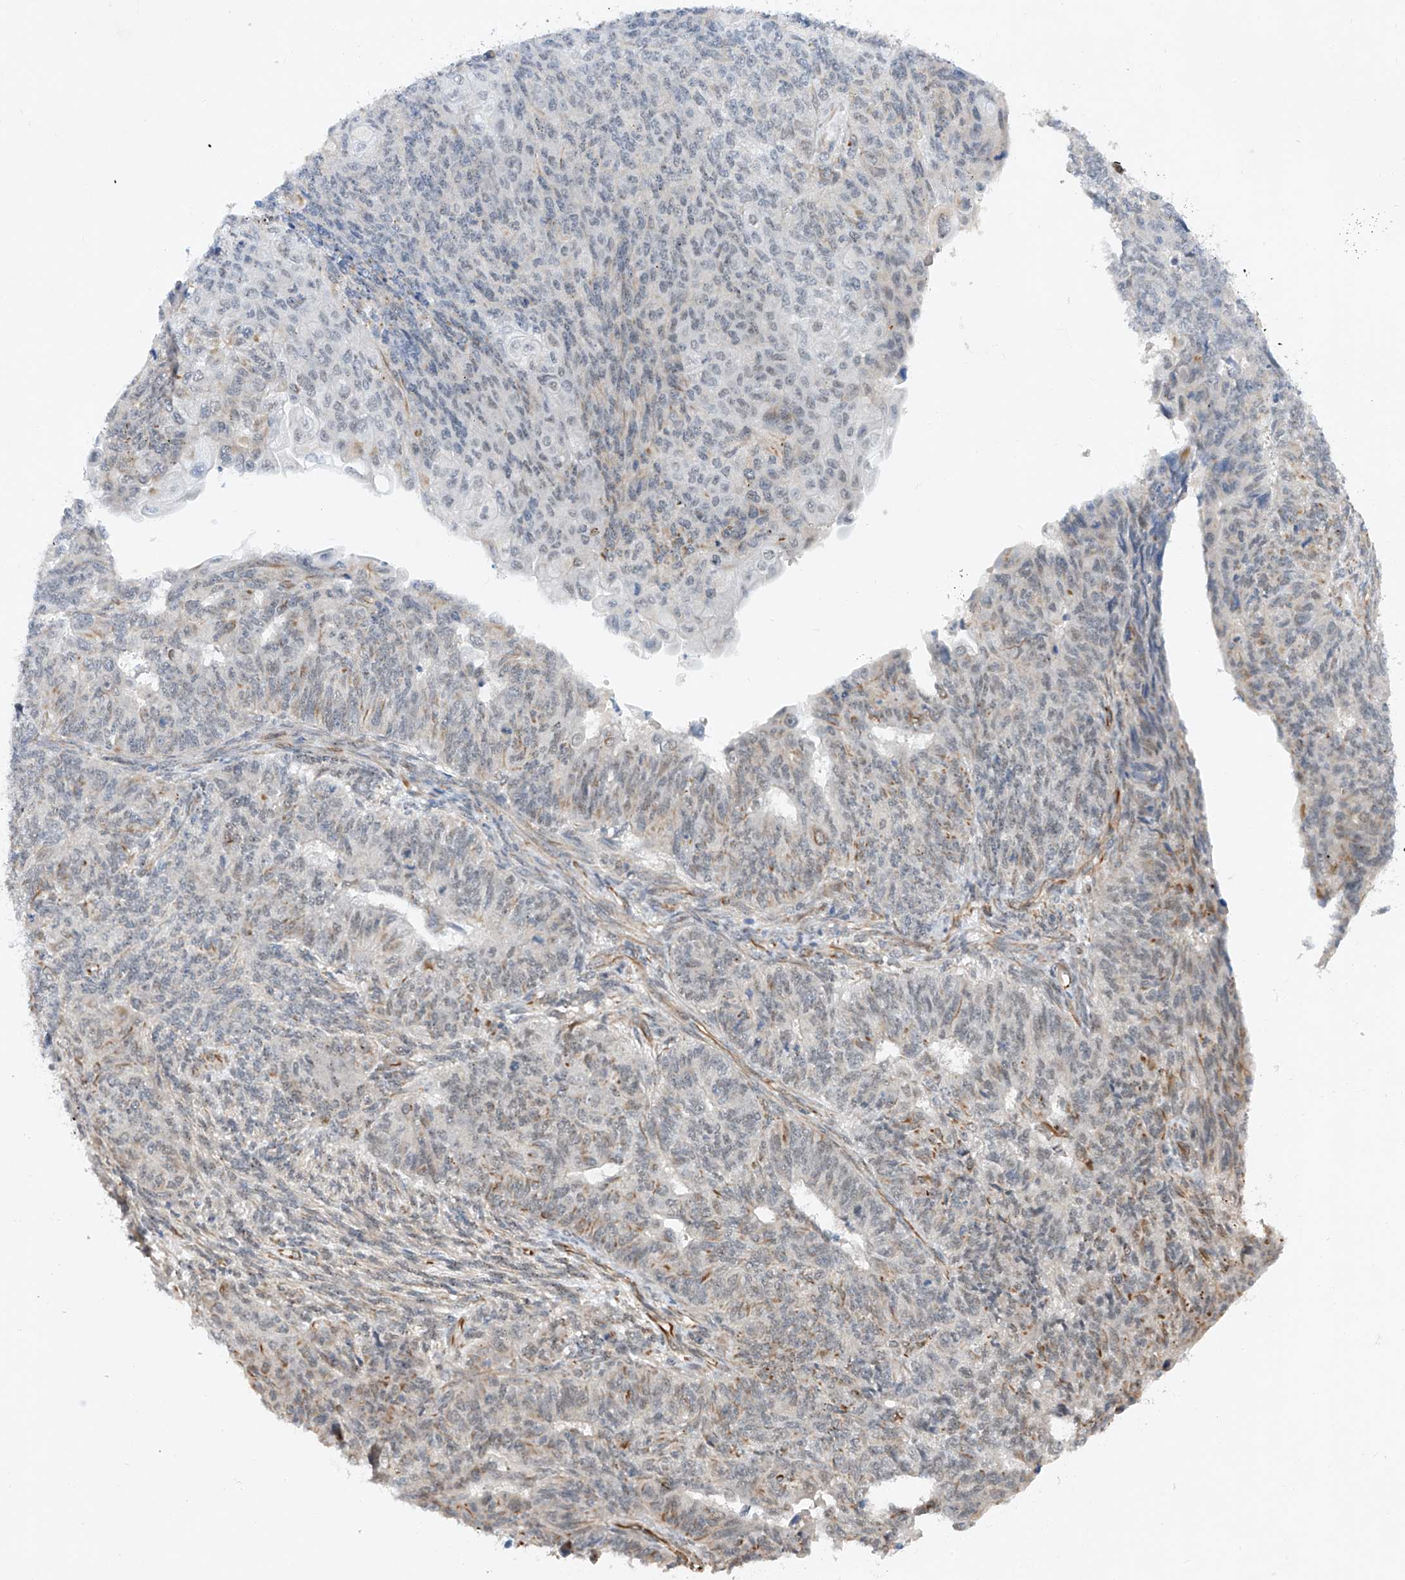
{"staining": {"intensity": "moderate", "quantity": "<25%", "location": "cytoplasmic/membranous"}, "tissue": "endometrial cancer", "cell_type": "Tumor cells", "image_type": "cancer", "snomed": [{"axis": "morphology", "description": "Adenocarcinoma, NOS"}, {"axis": "topography", "description": "Endometrium"}], "caption": "A brown stain shows moderate cytoplasmic/membranous staining of a protein in human adenocarcinoma (endometrial) tumor cells. The staining is performed using DAB (3,3'-diaminobenzidine) brown chromogen to label protein expression. The nuclei are counter-stained blue using hematoxylin.", "gene": "AMD1", "patient": {"sex": "female", "age": 32}}